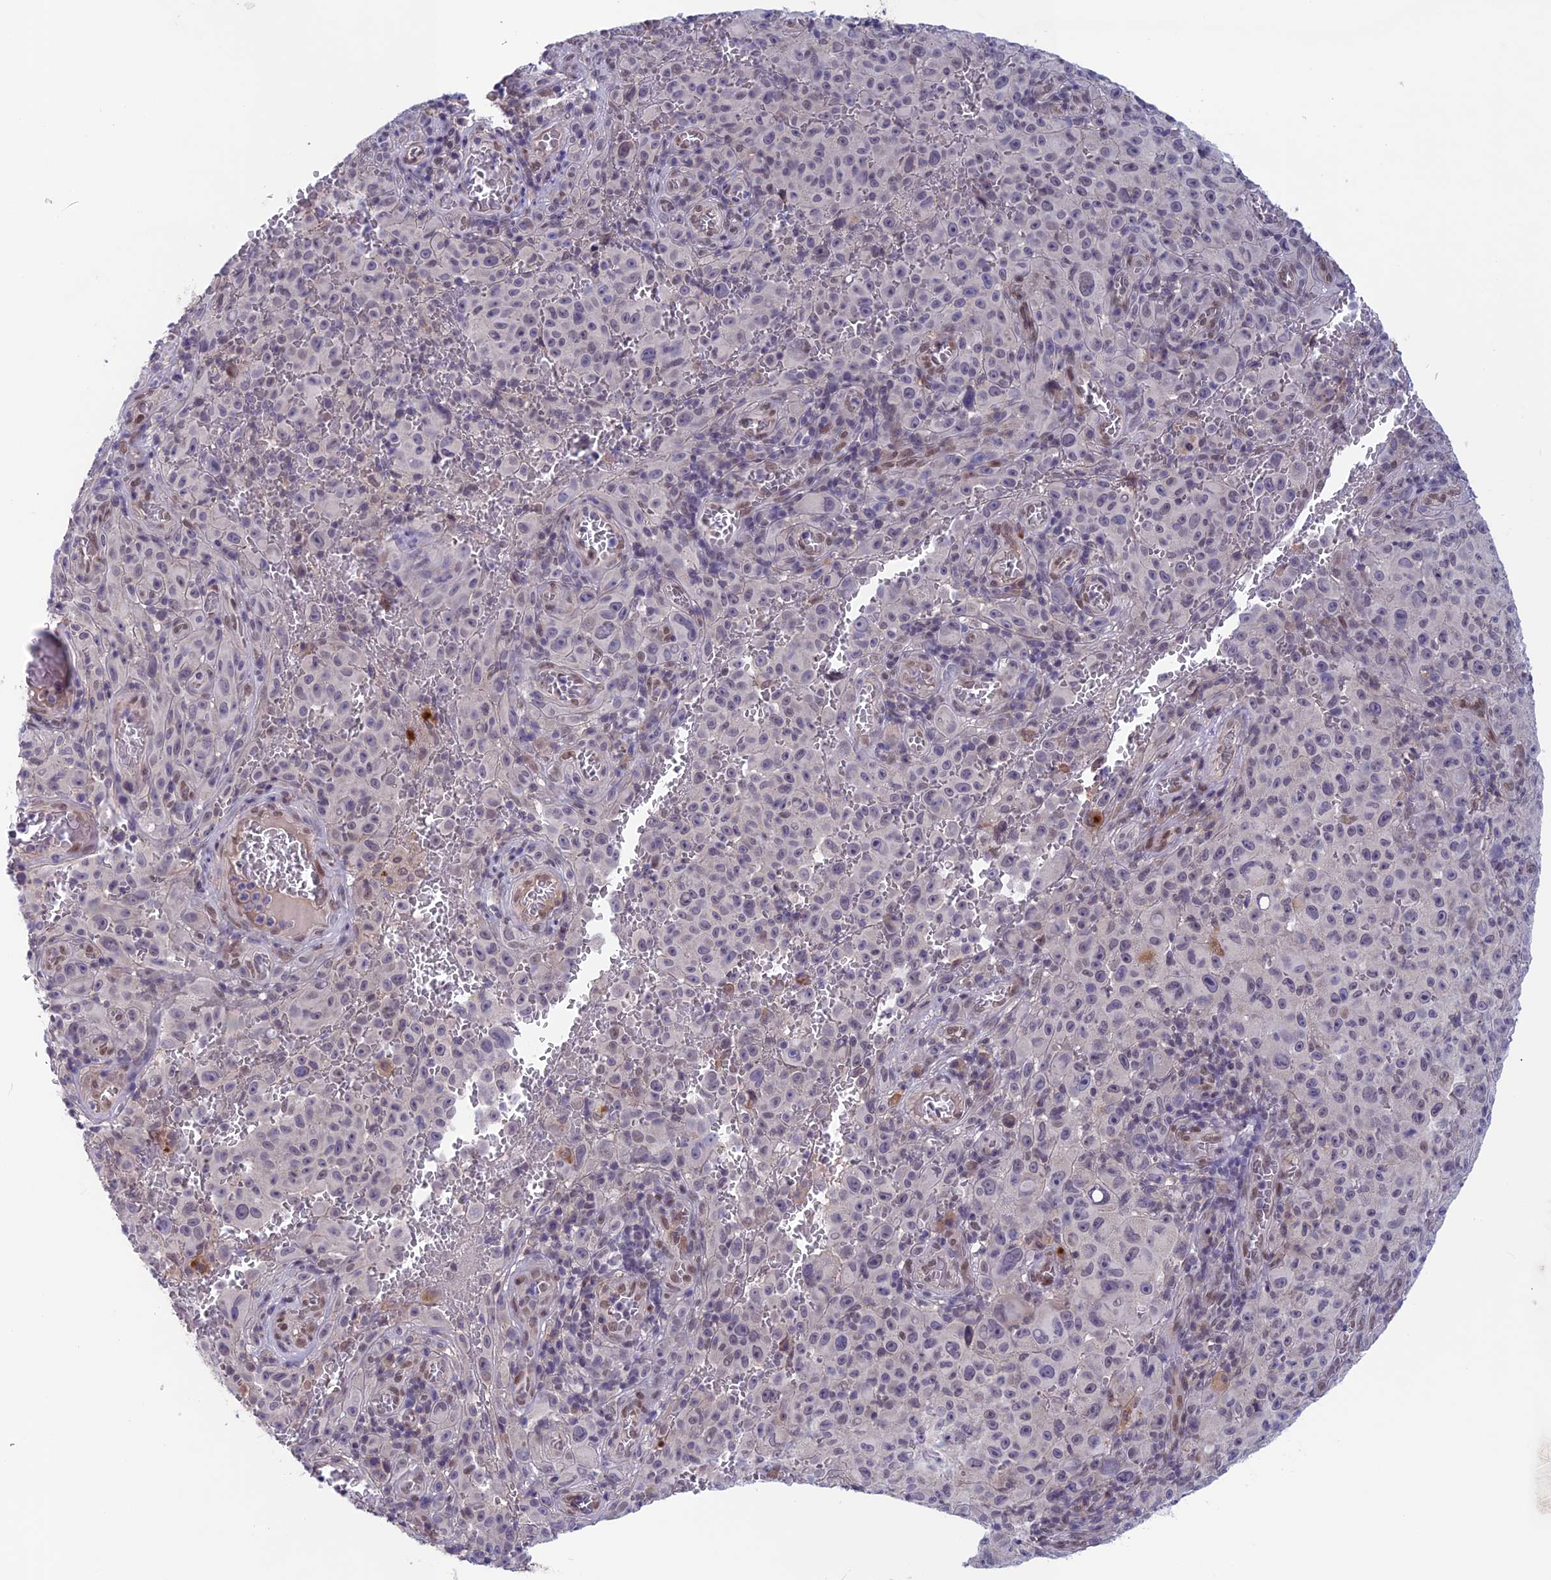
{"staining": {"intensity": "negative", "quantity": "none", "location": "none"}, "tissue": "melanoma", "cell_type": "Tumor cells", "image_type": "cancer", "snomed": [{"axis": "morphology", "description": "Malignant melanoma, NOS"}, {"axis": "topography", "description": "Skin"}], "caption": "This is an immunohistochemistry (IHC) image of human melanoma. There is no positivity in tumor cells.", "gene": "FKBPL", "patient": {"sex": "female", "age": 82}}